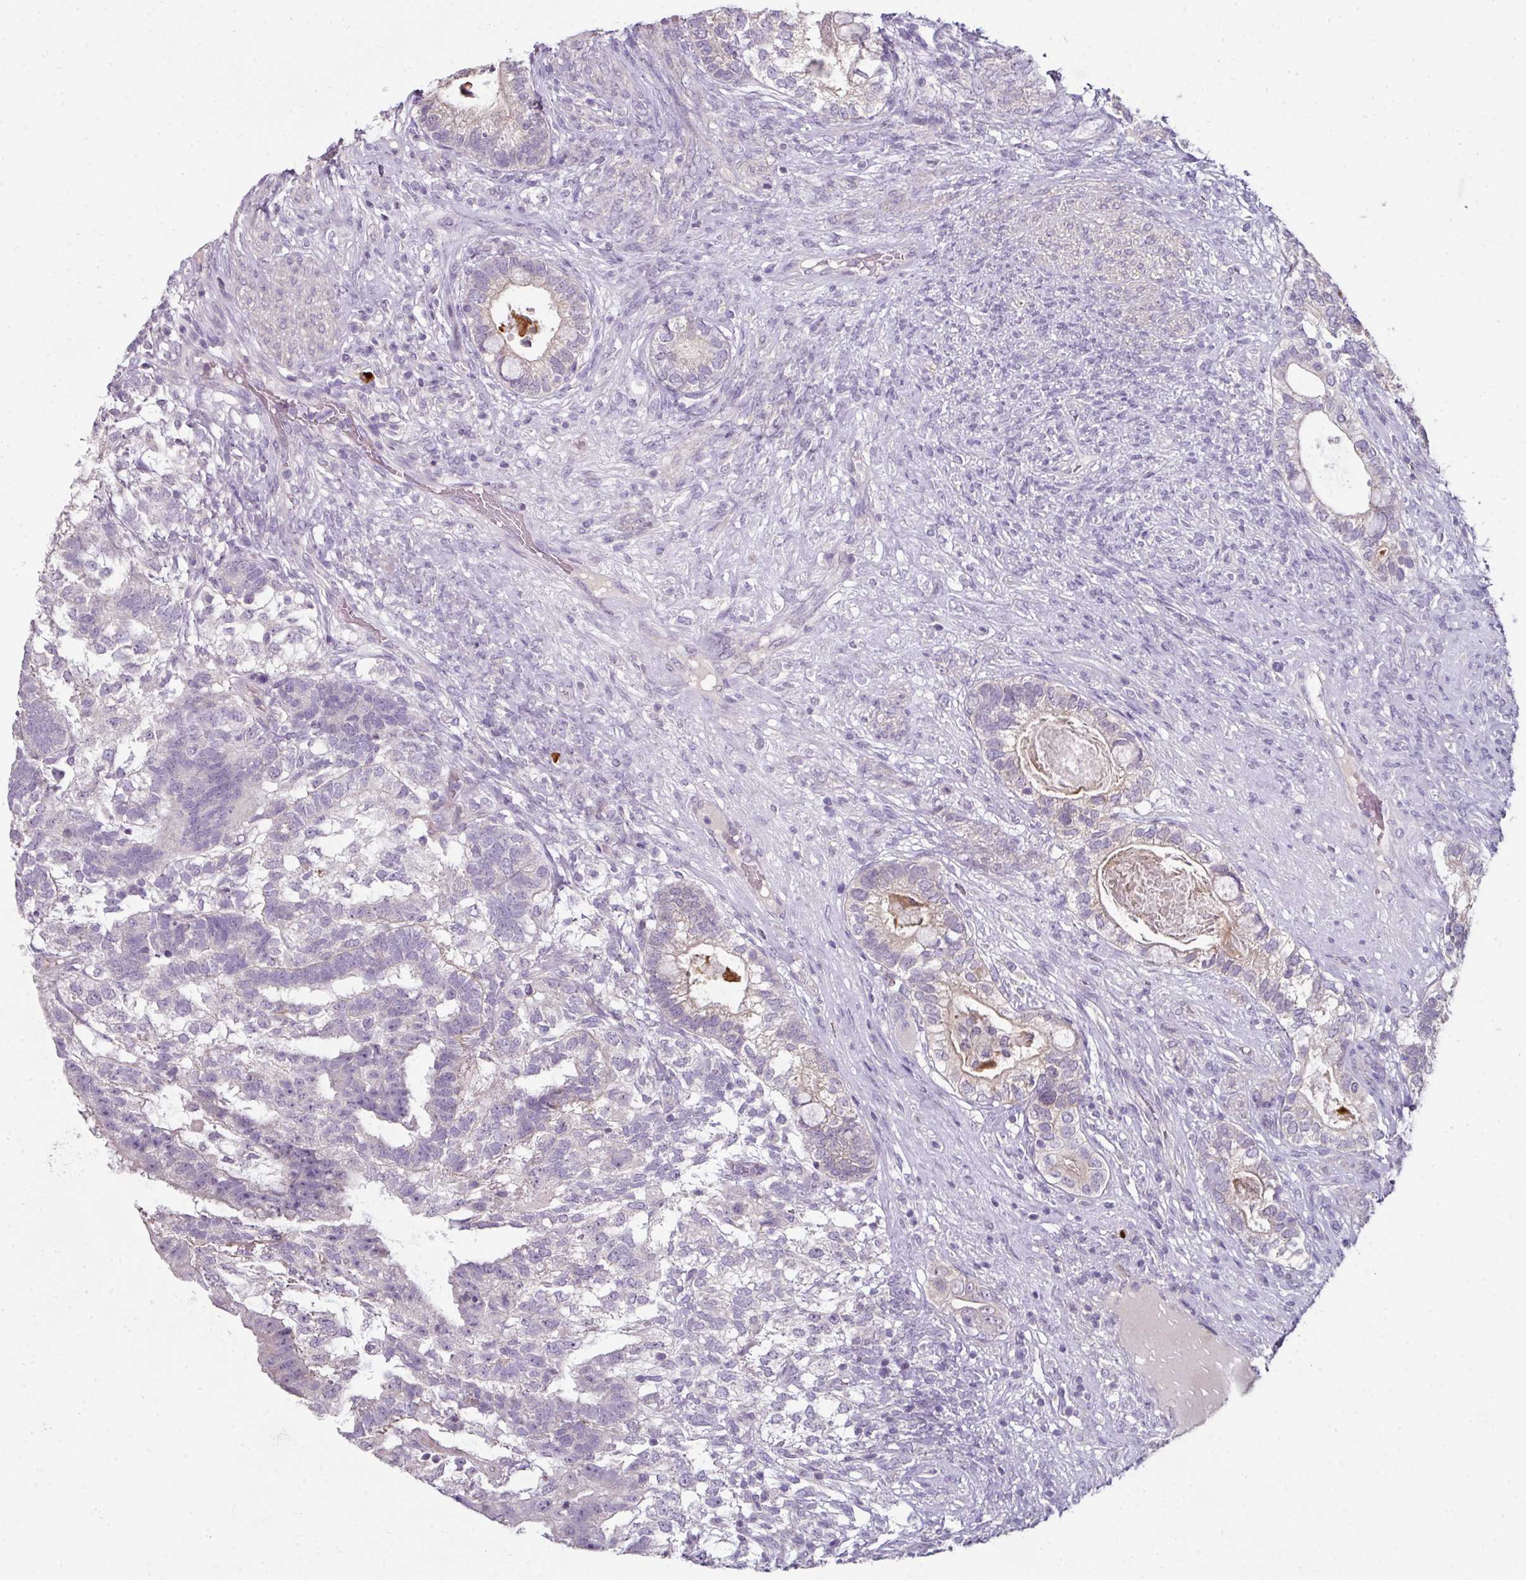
{"staining": {"intensity": "negative", "quantity": "none", "location": "none"}, "tissue": "testis cancer", "cell_type": "Tumor cells", "image_type": "cancer", "snomed": [{"axis": "morphology", "description": "Seminoma, NOS"}, {"axis": "morphology", "description": "Carcinoma, Embryonal, NOS"}, {"axis": "topography", "description": "Testis"}], "caption": "Immunohistochemistry (IHC) of human testis cancer (embryonal carcinoma) exhibits no staining in tumor cells.", "gene": "FHAD1", "patient": {"sex": "male", "age": 41}}